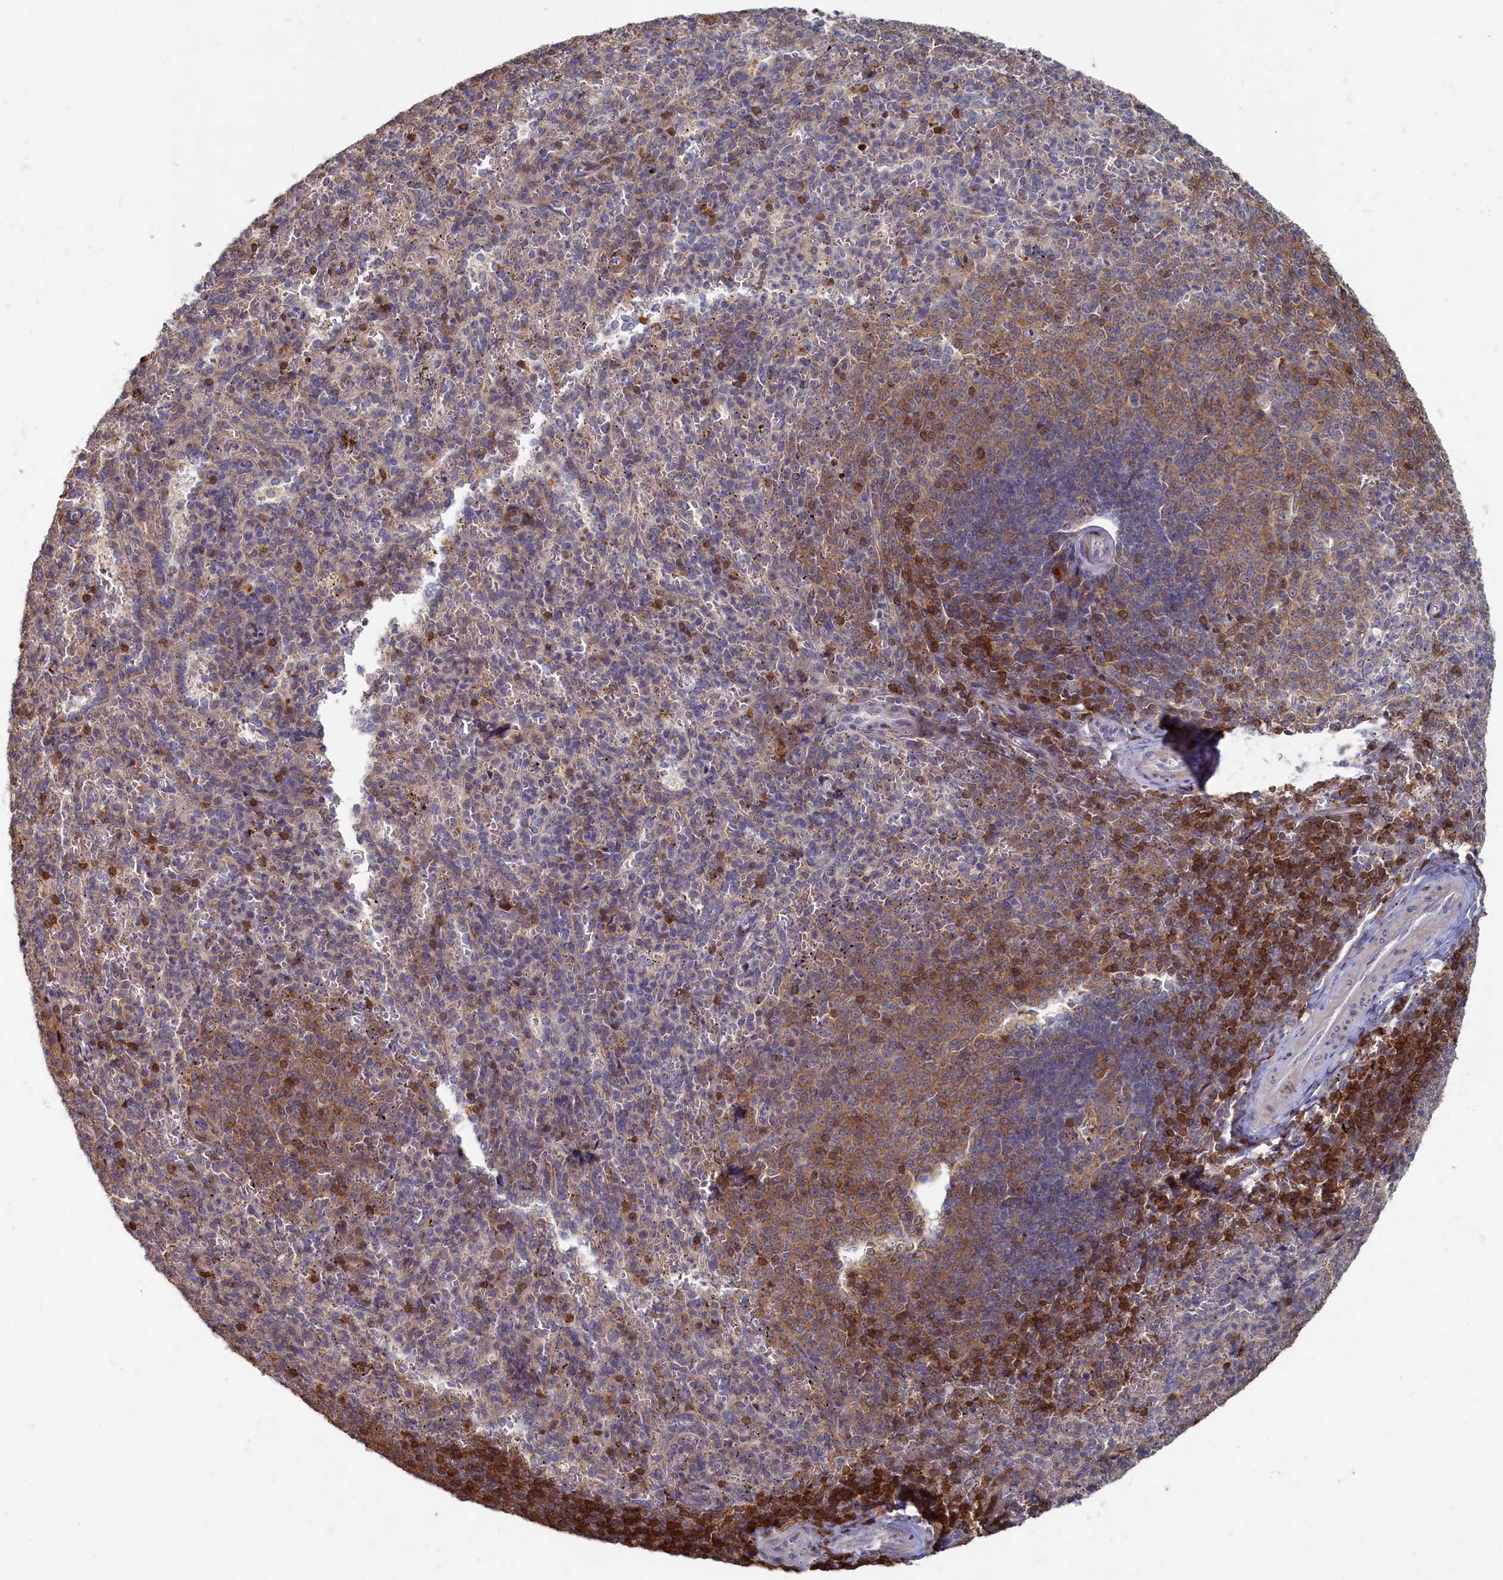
{"staining": {"intensity": "weak", "quantity": "<25%", "location": "cytoplasmic/membranous"}, "tissue": "spleen", "cell_type": "Cells in red pulp", "image_type": "normal", "snomed": [{"axis": "morphology", "description": "Normal tissue, NOS"}, {"axis": "topography", "description": "Spleen"}], "caption": "DAB immunohistochemical staining of normal human spleen shows no significant positivity in cells in red pulp. (DAB (3,3'-diaminobenzidine) immunohistochemistry (IHC) with hematoxylin counter stain).", "gene": "HUNK", "patient": {"sex": "female", "age": 21}}